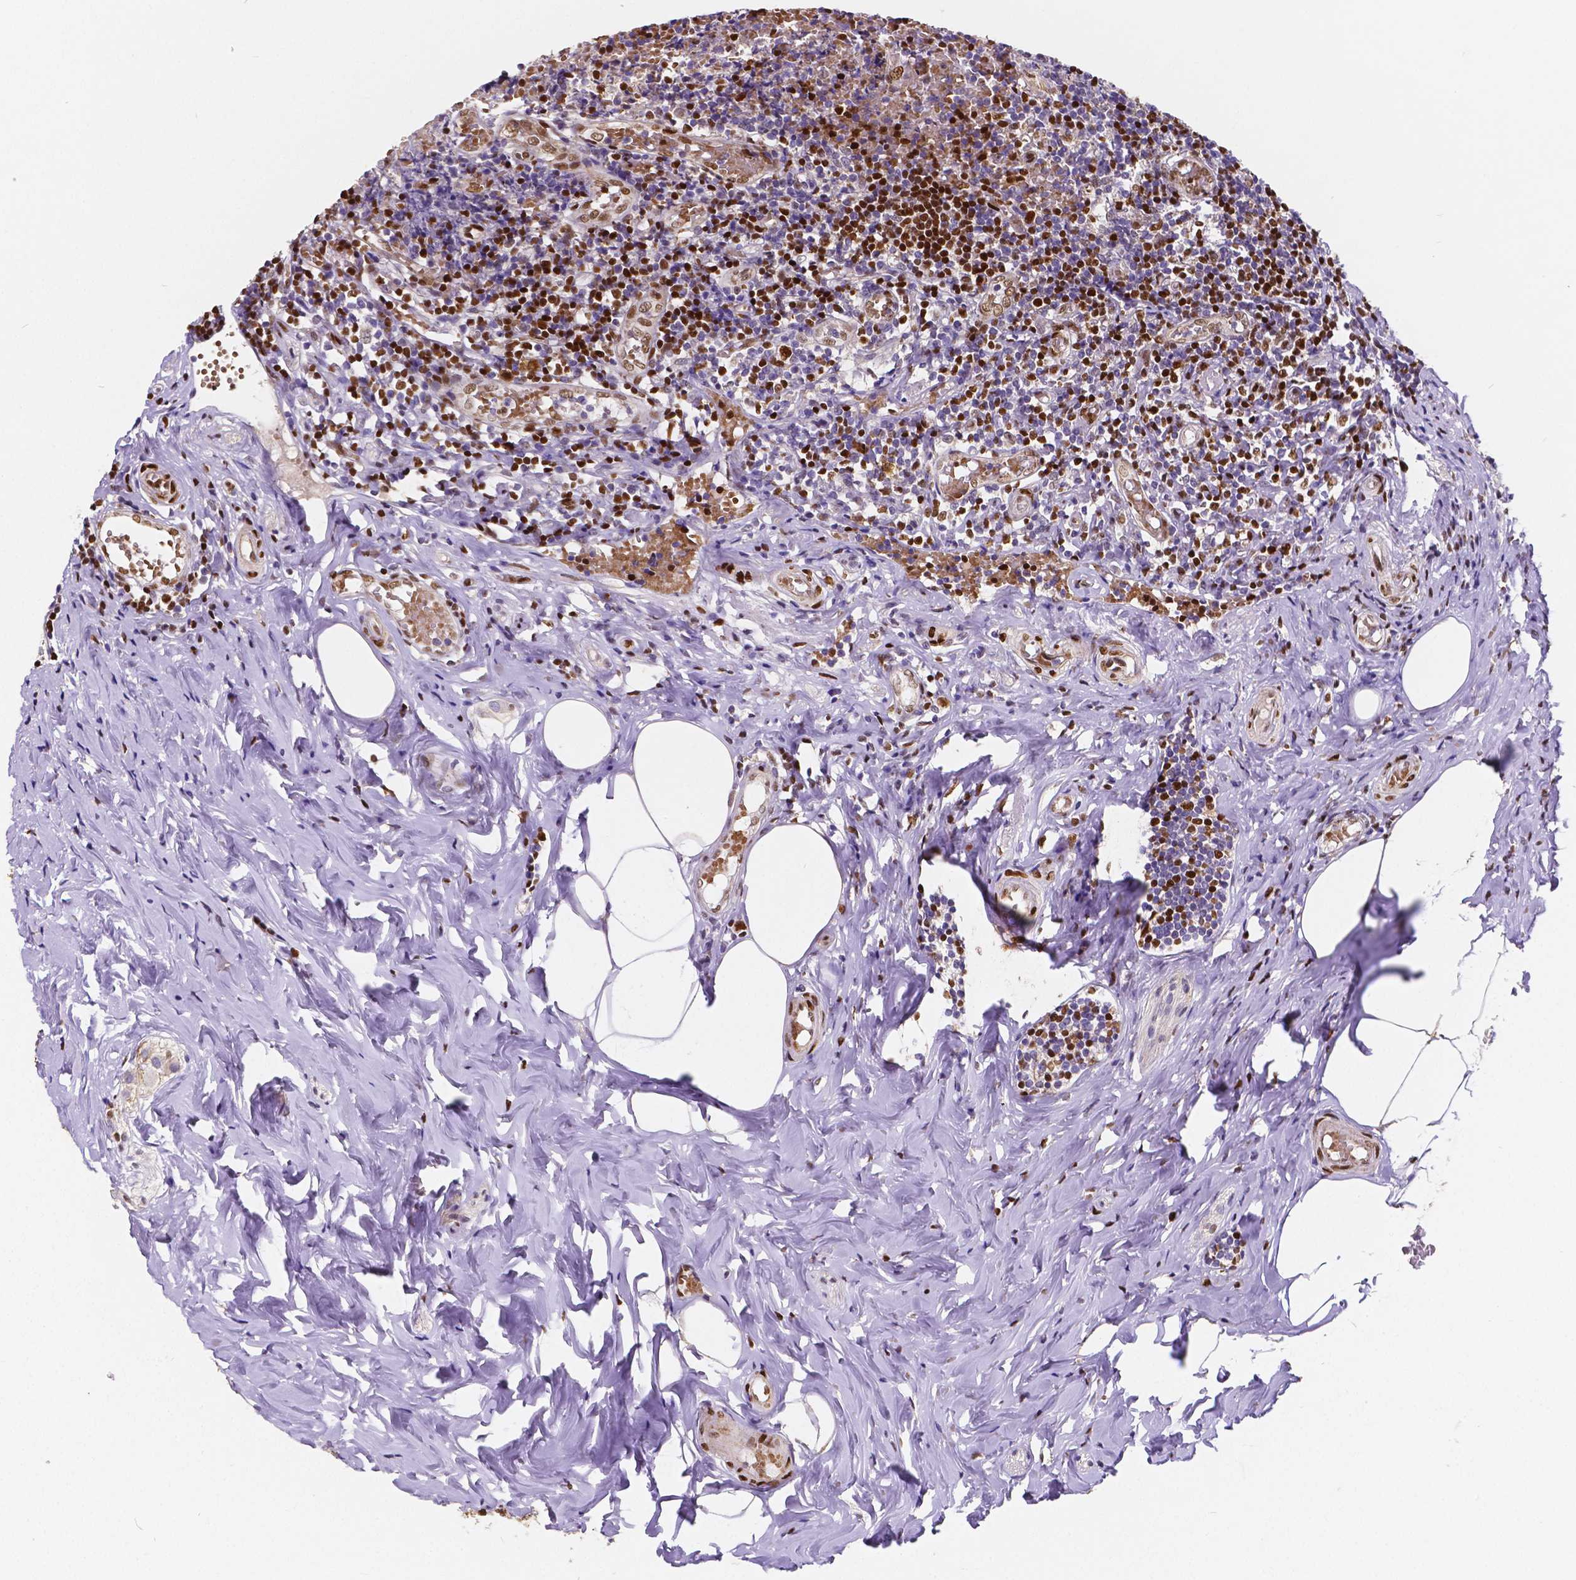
{"staining": {"intensity": "negative", "quantity": "none", "location": "none"}, "tissue": "appendix", "cell_type": "Glandular cells", "image_type": "normal", "snomed": [{"axis": "morphology", "description": "Normal tissue, NOS"}, {"axis": "topography", "description": "Appendix"}], "caption": "Immunohistochemistry histopathology image of normal human appendix stained for a protein (brown), which shows no expression in glandular cells. The staining was performed using DAB to visualize the protein expression in brown, while the nuclei were stained in blue with hematoxylin (Magnification: 20x).", "gene": "MEF2C", "patient": {"sex": "female", "age": 32}}